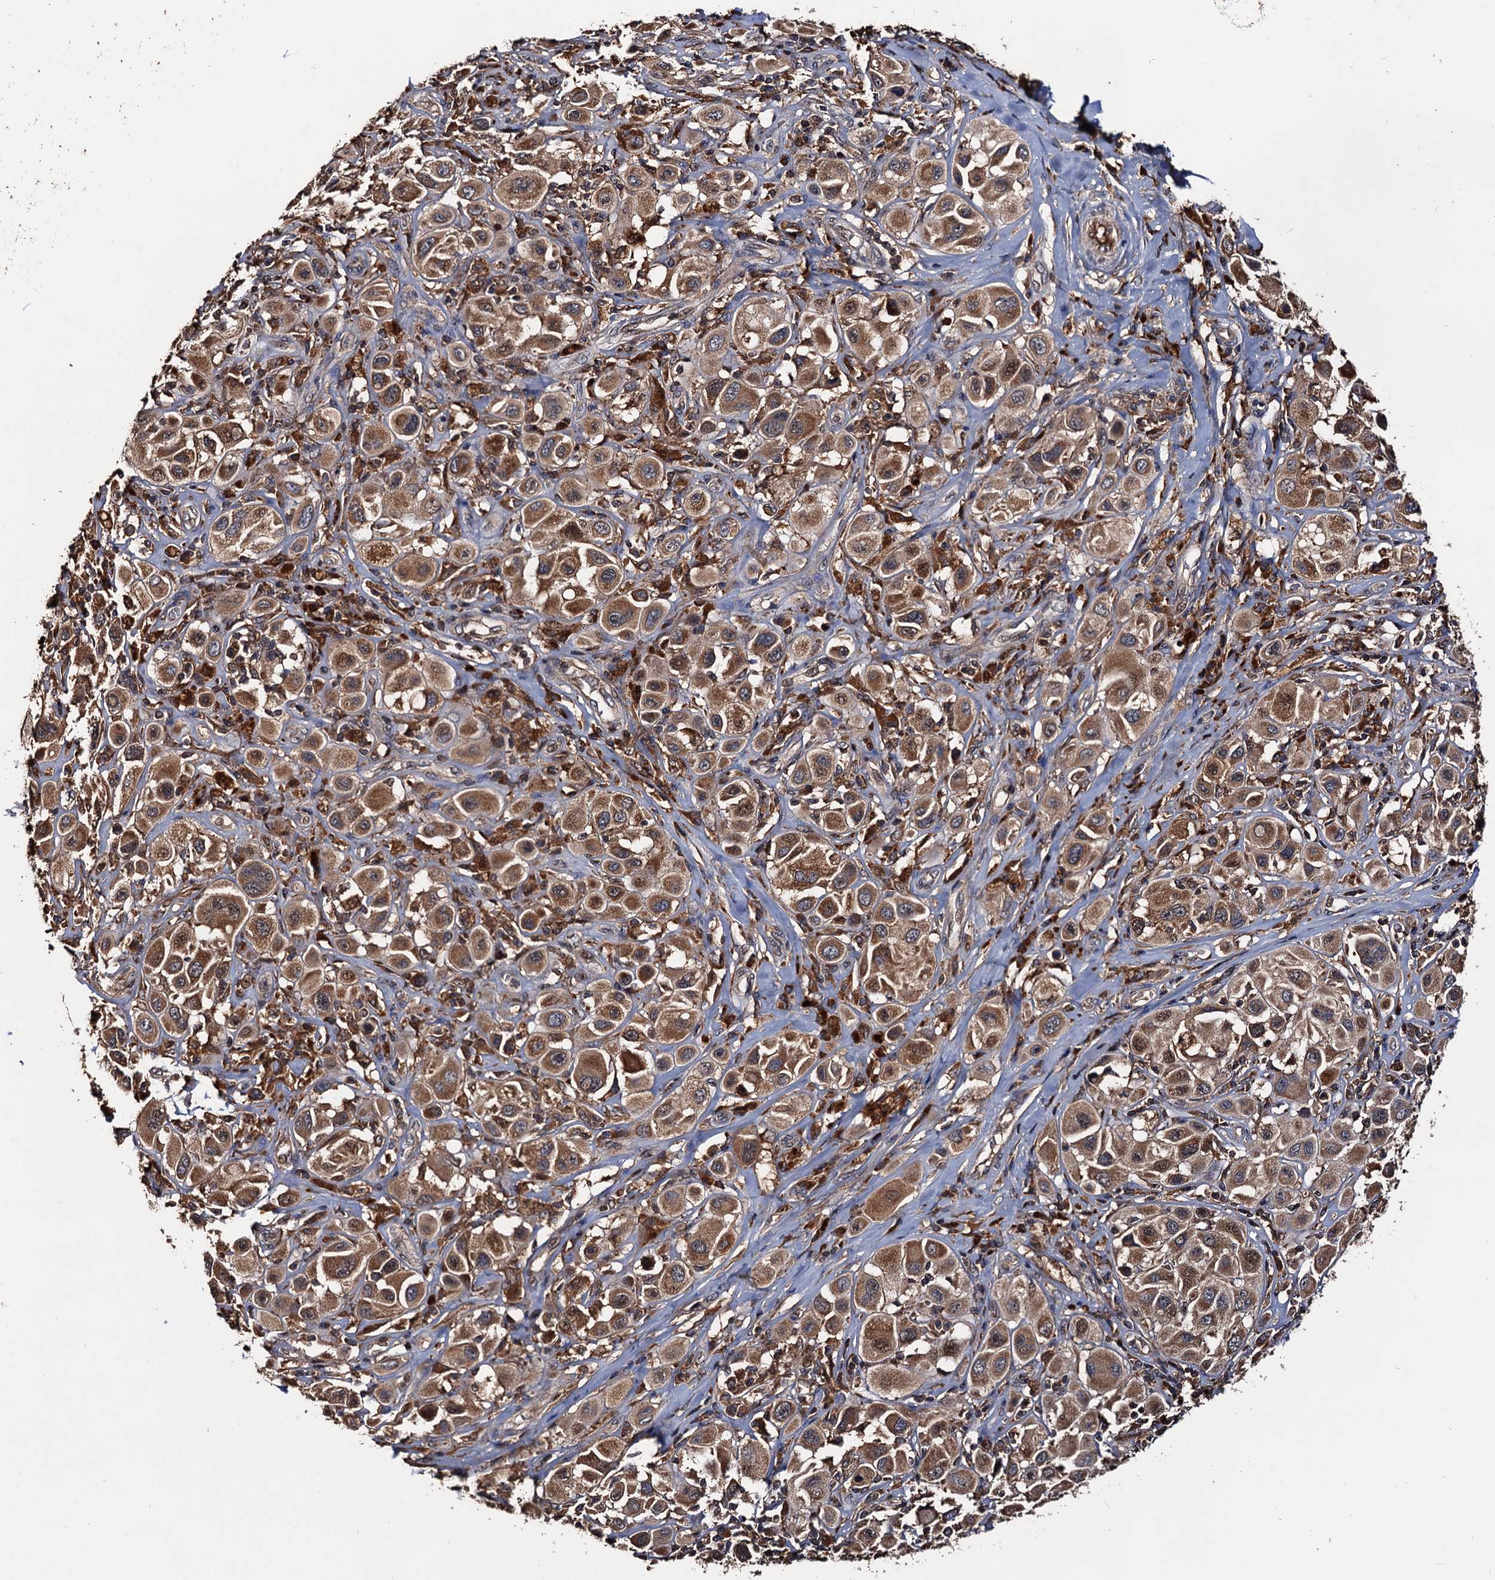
{"staining": {"intensity": "moderate", "quantity": ">75%", "location": "cytoplasmic/membranous"}, "tissue": "melanoma", "cell_type": "Tumor cells", "image_type": "cancer", "snomed": [{"axis": "morphology", "description": "Malignant melanoma, Metastatic site"}, {"axis": "topography", "description": "Skin"}], "caption": "A photomicrograph showing moderate cytoplasmic/membranous staining in approximately >75% of tumor cells in melanoma, as visualized by brown immunohistochemical staining.", "gene": "RGS11", "patient": {"sex": "male", "age": 41}}